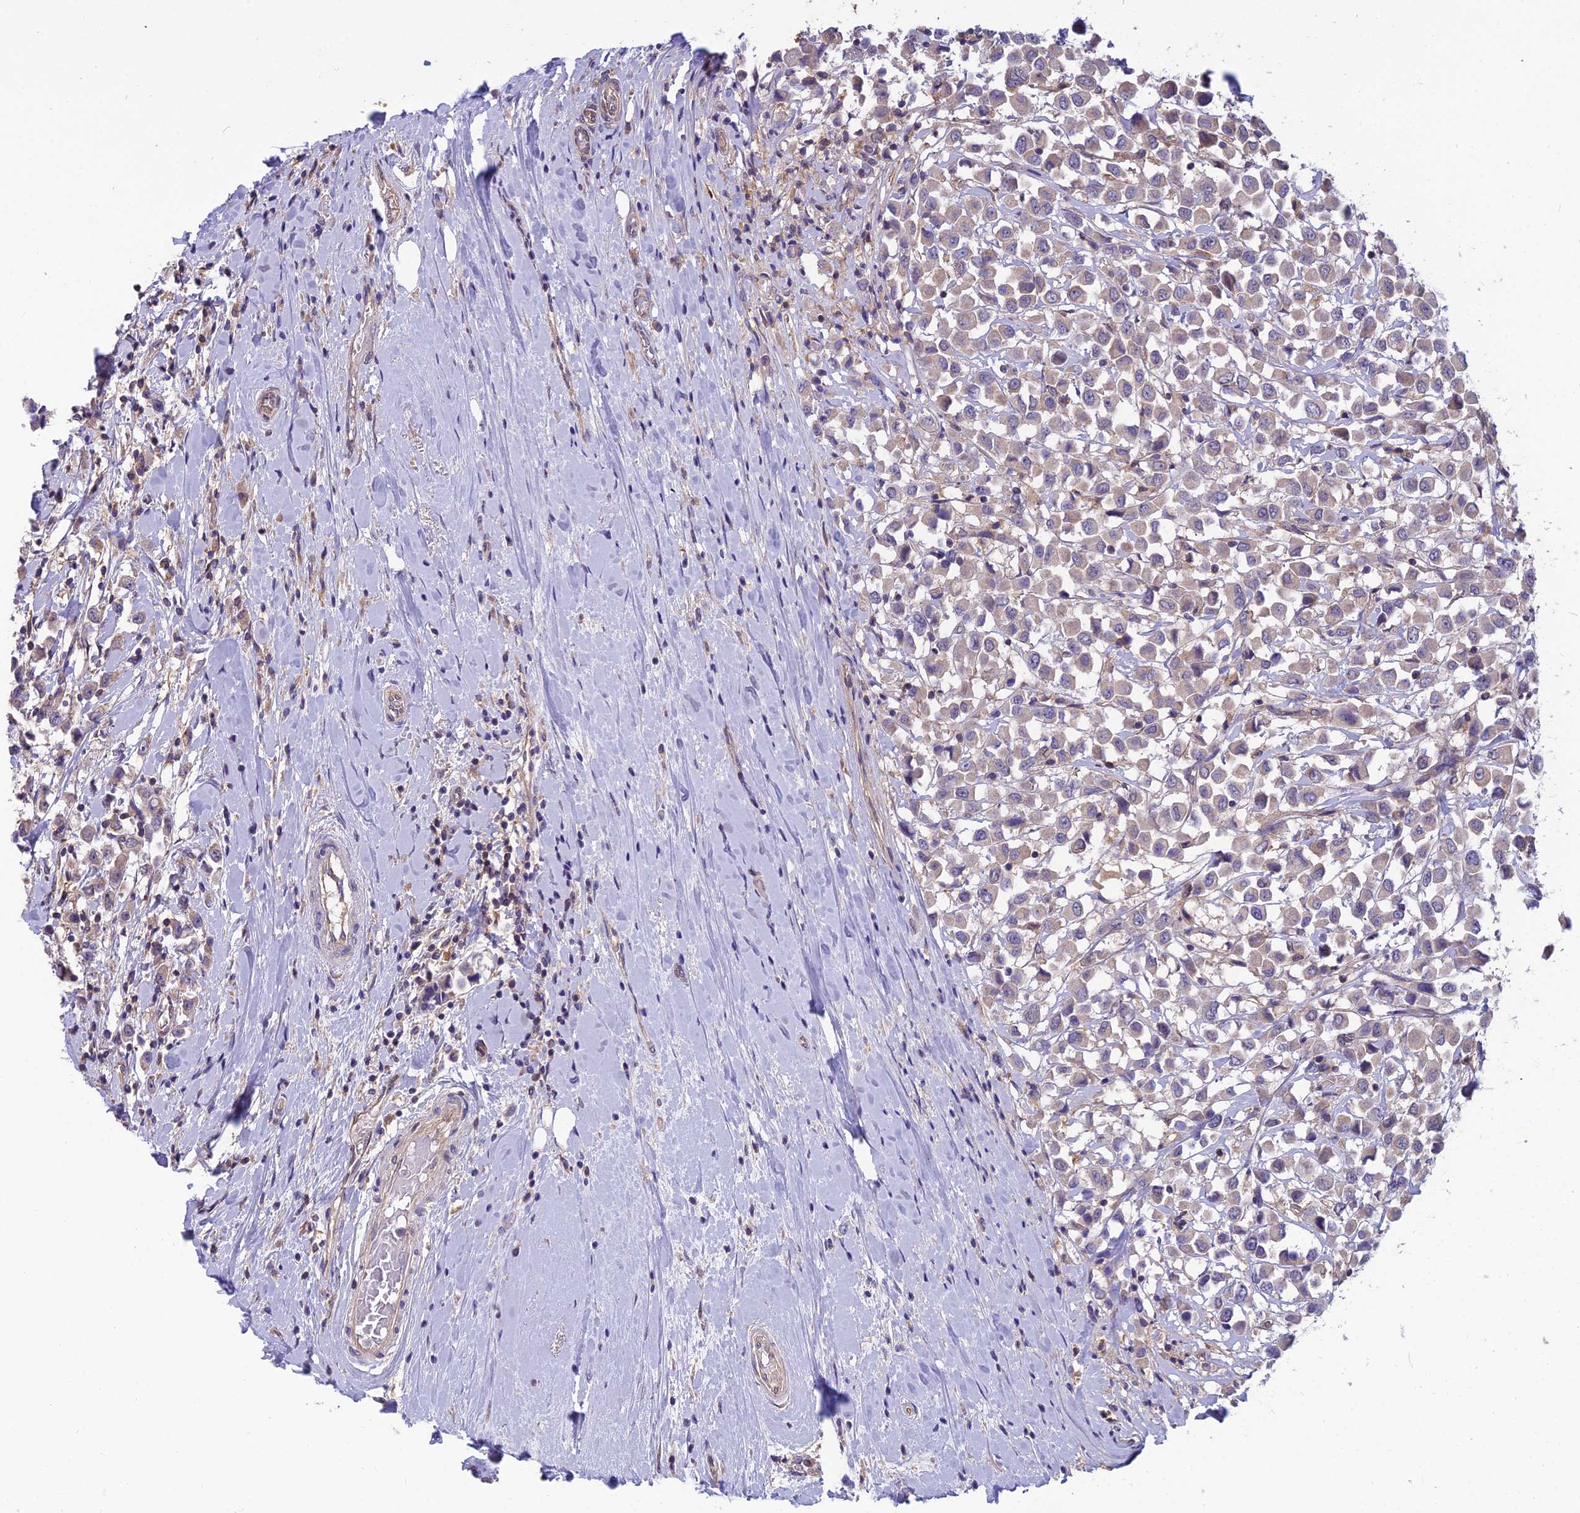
{"staining": {"intensity": "weak", "quantity": "<25%", "location": "cytoplasmic/membranous"}, "tissue": "breast cancer", "cell_type": "Tumor cells", "image_type": "cancer", "snomed": [{"axis": "morphology", "description": "Duct carcinoma"}, {"axis": "topography", "description": "Breast"}], "caption": "Breast cancer (intraductal carcinoma) was stained to show a protein in brown. There is no significant staining in tumor cells.", "gene": "MVD", "patient": {"sex": "female", "age": 61}}